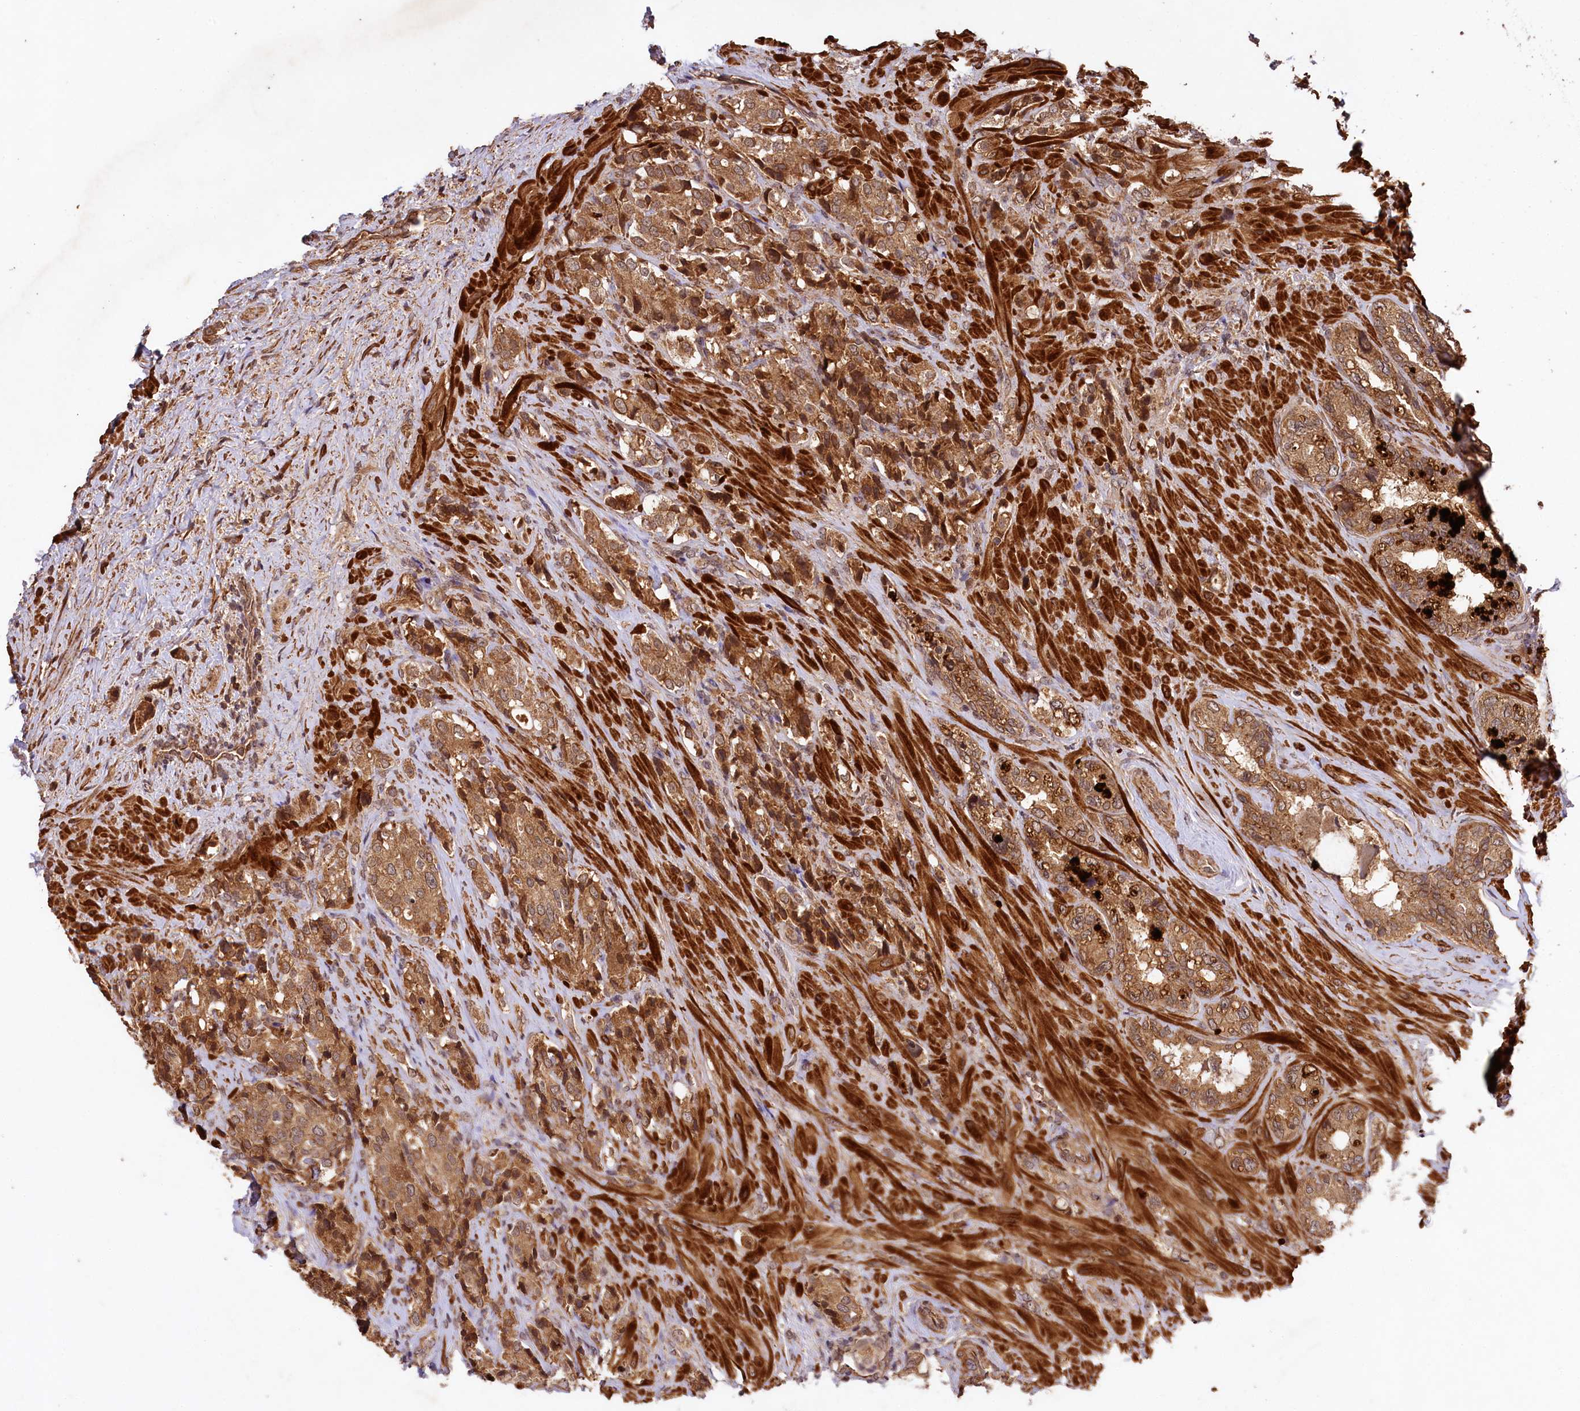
{"staining": {"intensity": "moderate", "quantity": ">75%", "location": "cytoplasmic/membranous"}, "tissue": "prostate cancer", "cell_type": "Tumor cells", "image_type": "cancer", "snomed": [{"axis": "morphology", "description": "Adenocarcinoma, High grade"}, {"axis": "topography", "description": "Prostate"}], "caption": "Prostate cancer (adenocarcinoma (high-grade)) stained with a protein marker exhibits moderate staining in tumor cells.", "gene": "MCF2L2", "patient": {"sex": "male", "age": 65}}